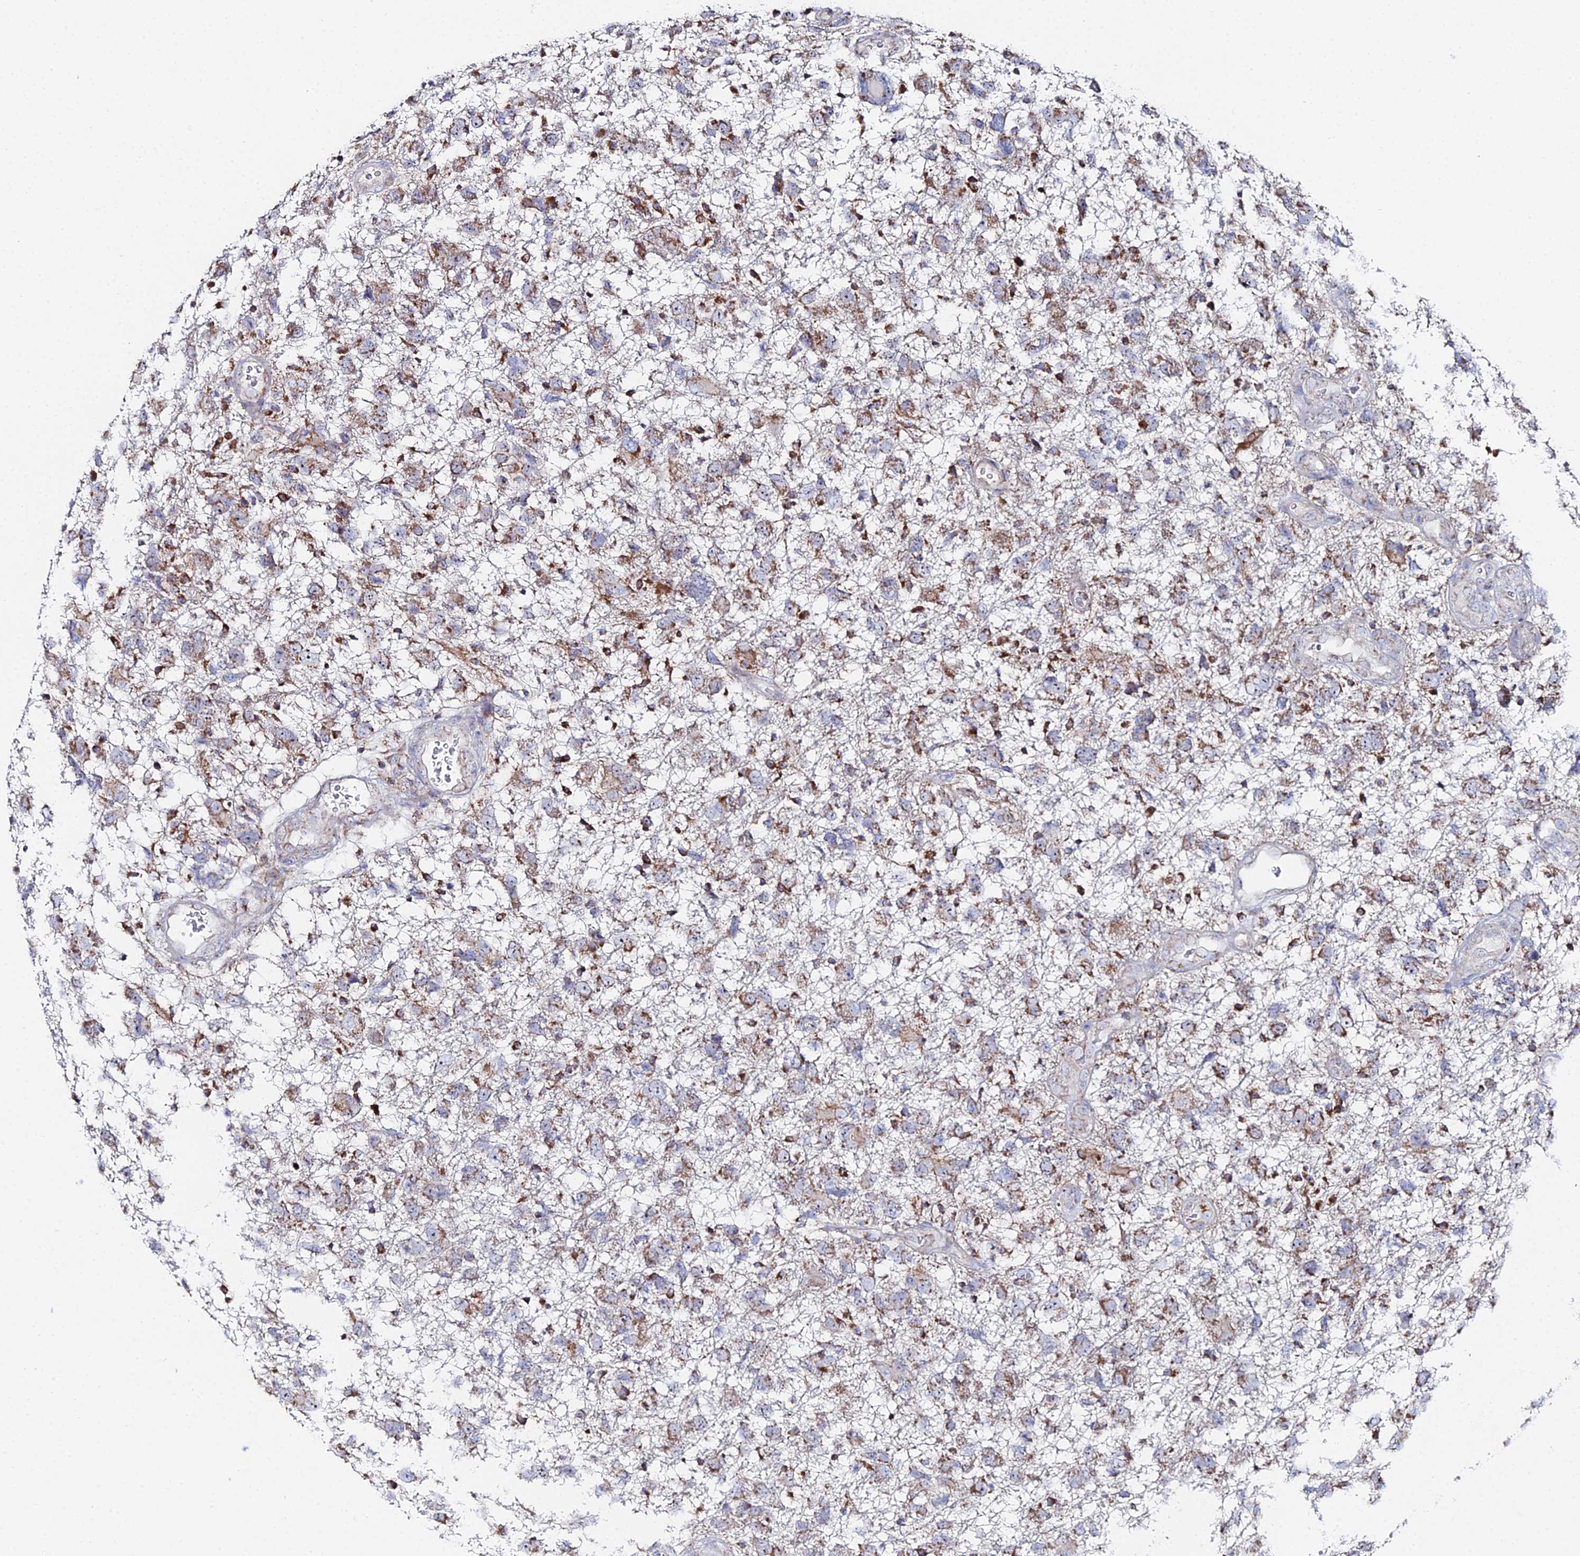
{"staining": {"intensity": "moderate", "quantity": "25%-75%", "location": "cytoplasmic/membranous"}, "tissue": "glioma", "cell_type": "Tumor cells", "image_type": "cancer", "snomed": [{"axis": "morphology", "description": "Glioma, malignant, High grade"}, {"axis": "topography", "description": "Brain"}], "caption": "IHC (DAB (3,3'-diaminobenzidine)) staining of human malignant high-grade glioma reveals moderate cytoplasmic/membranous protein staining in approximately 25%-75% of tumor cells.", "gene": "MPC1", "patient": {"sex": "male", "age": 61}}